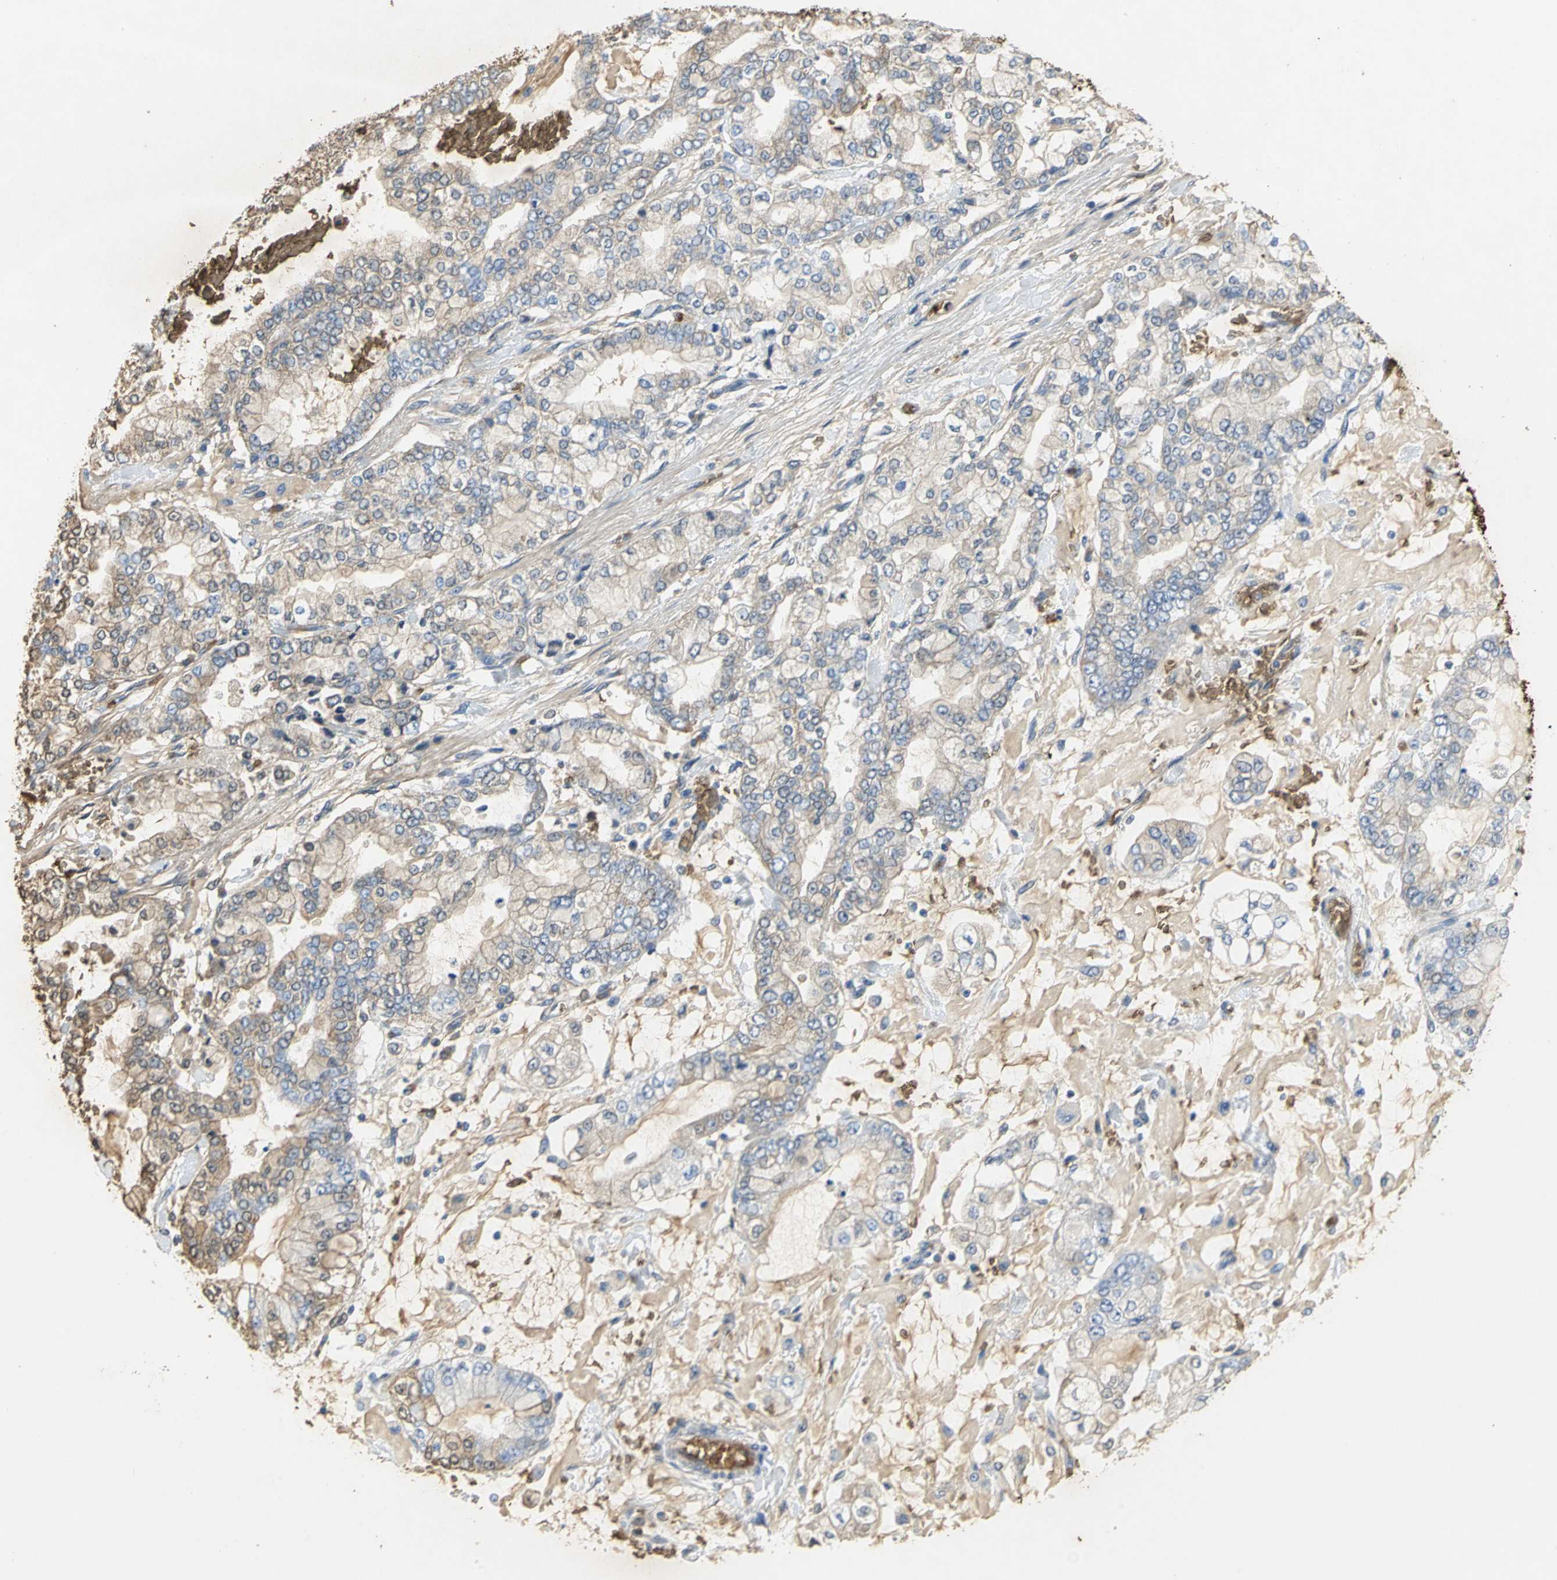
{"staining": {"intensity": "moderate", "quantity": ">75%", "location": "cytoplasmic/membranous"}, "tissue": "stomach cancer", "cell_type": "Tumor cells", "image_type": "cancer", "snomed": [{"axis": "morphology", "description": "Normal tissue, NOS"}, {"axis": "morphology", "description": "Adenocarcinoma, NOS"}, {"axis": "topography", "description": "Stomach, upper"}, {"axis": "topography", "description": "Stomach"}], "caption": "Brown immunohistochemical staining in human adenocarcinoma (stomach) displays moderate cytoplasmic/membranous staining in about >75% of tumor cells. The protein is stained brown, and the nuclei are stained in blue (DAB (3,3'-diaminobenzidine) IHC with brightfield microscopy, high magnification).", "gene": "TREM1", "patient": {"sex": "male", "age": 76}}